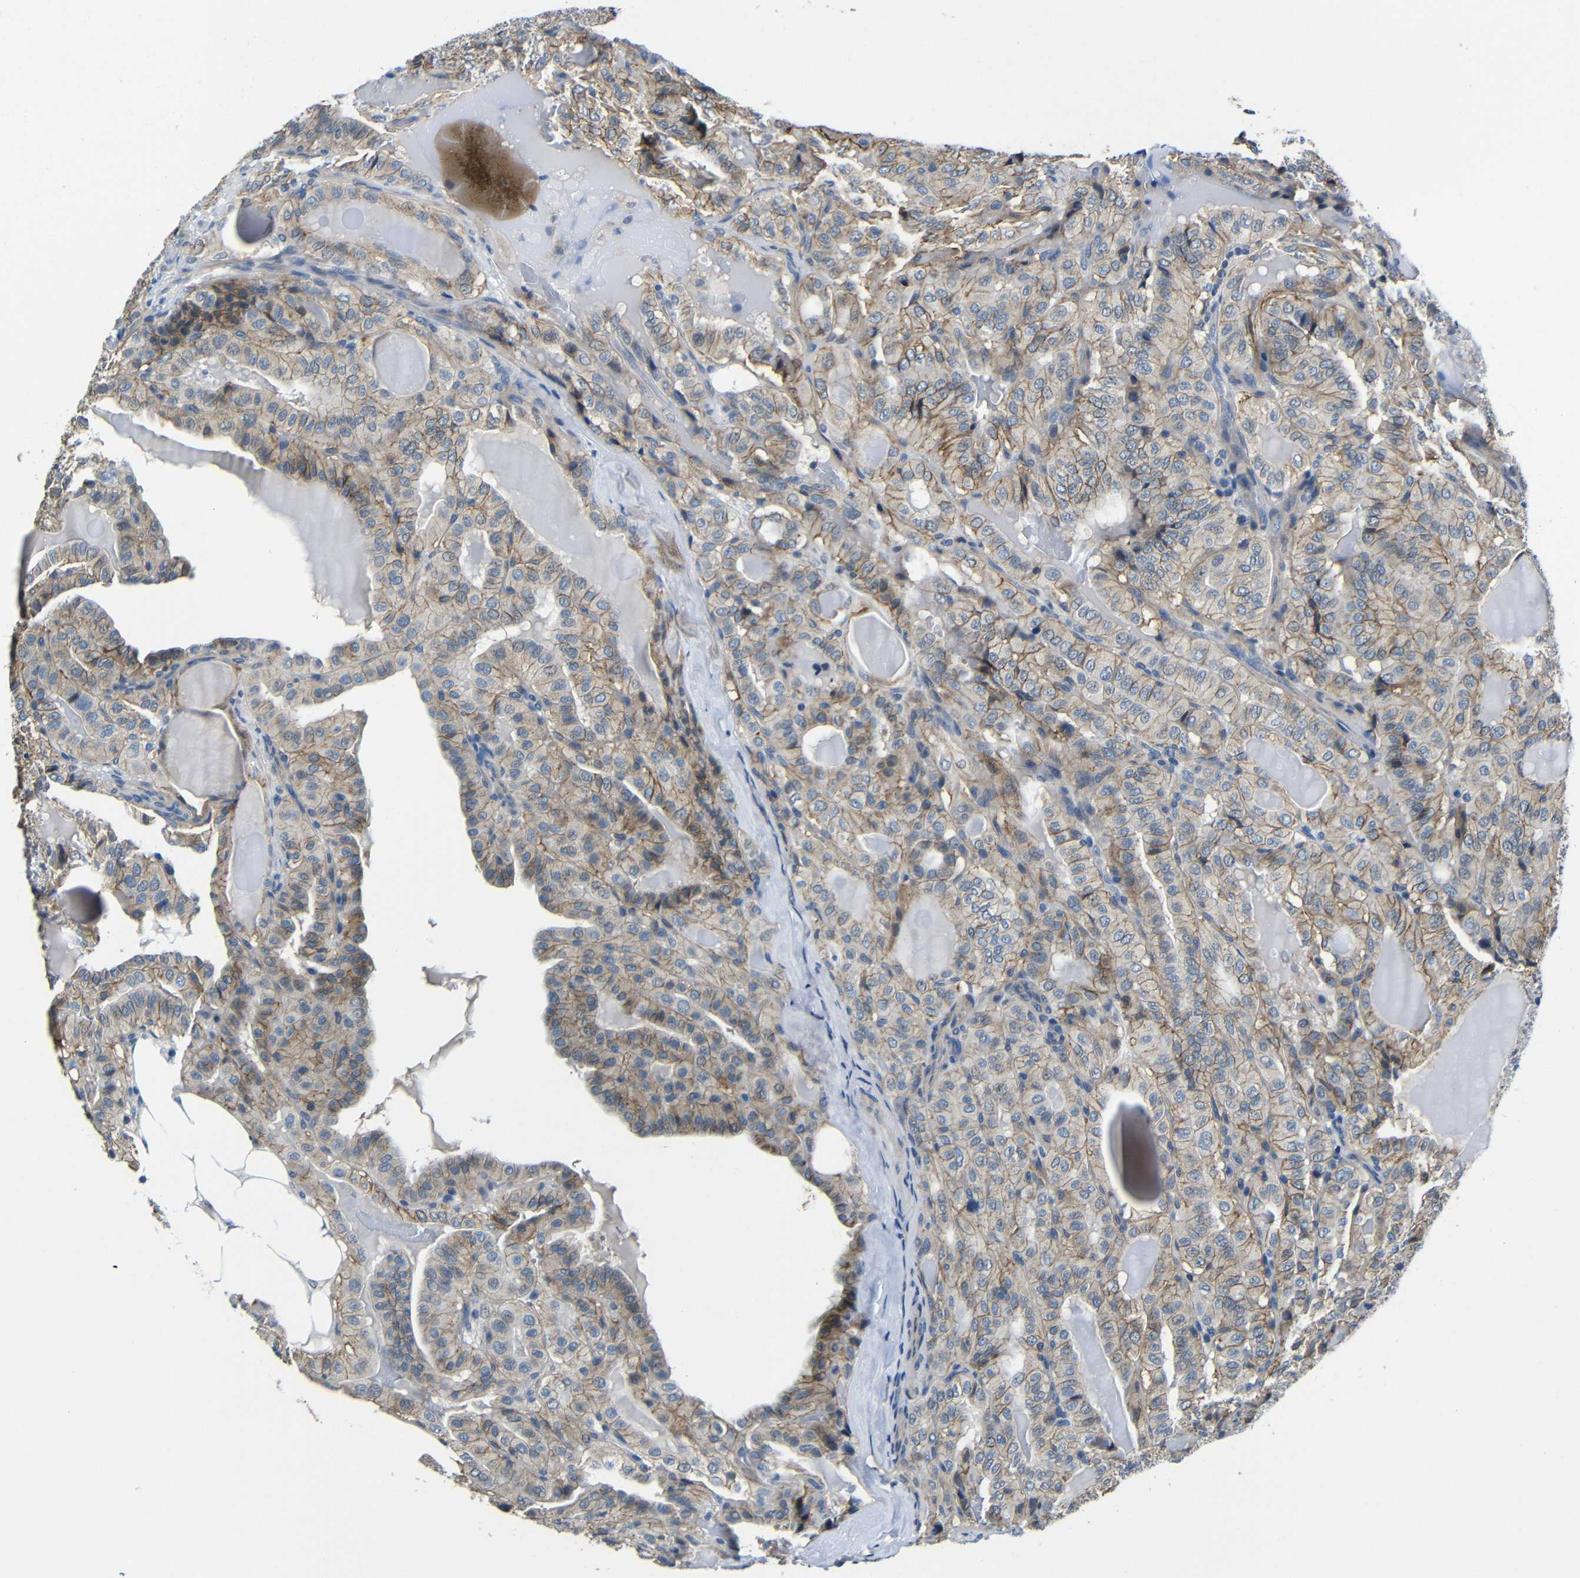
{"staining": {"intensity": "moderate", "quantity": "25%-75%", "location": "cytoplasmic/membranous"}, "tissue": "thyroid cancer", "cell_type": "Tumor cells", "image_type": "cancer", "snomed": [{"axis": "morphology", "description": "Papillary adenocarcinoma, NOS"}, {"axis": "topography", "description": "Thyroid gland"}], "caption": "The immunohistochemical stain labels moderate cytoplasmic/membranous expression in tumor cells of papillary adenocarcinoma (thyroid) tissue.", "gene": "ZNF90", "patient": {"sex": "male", "age": 77}}